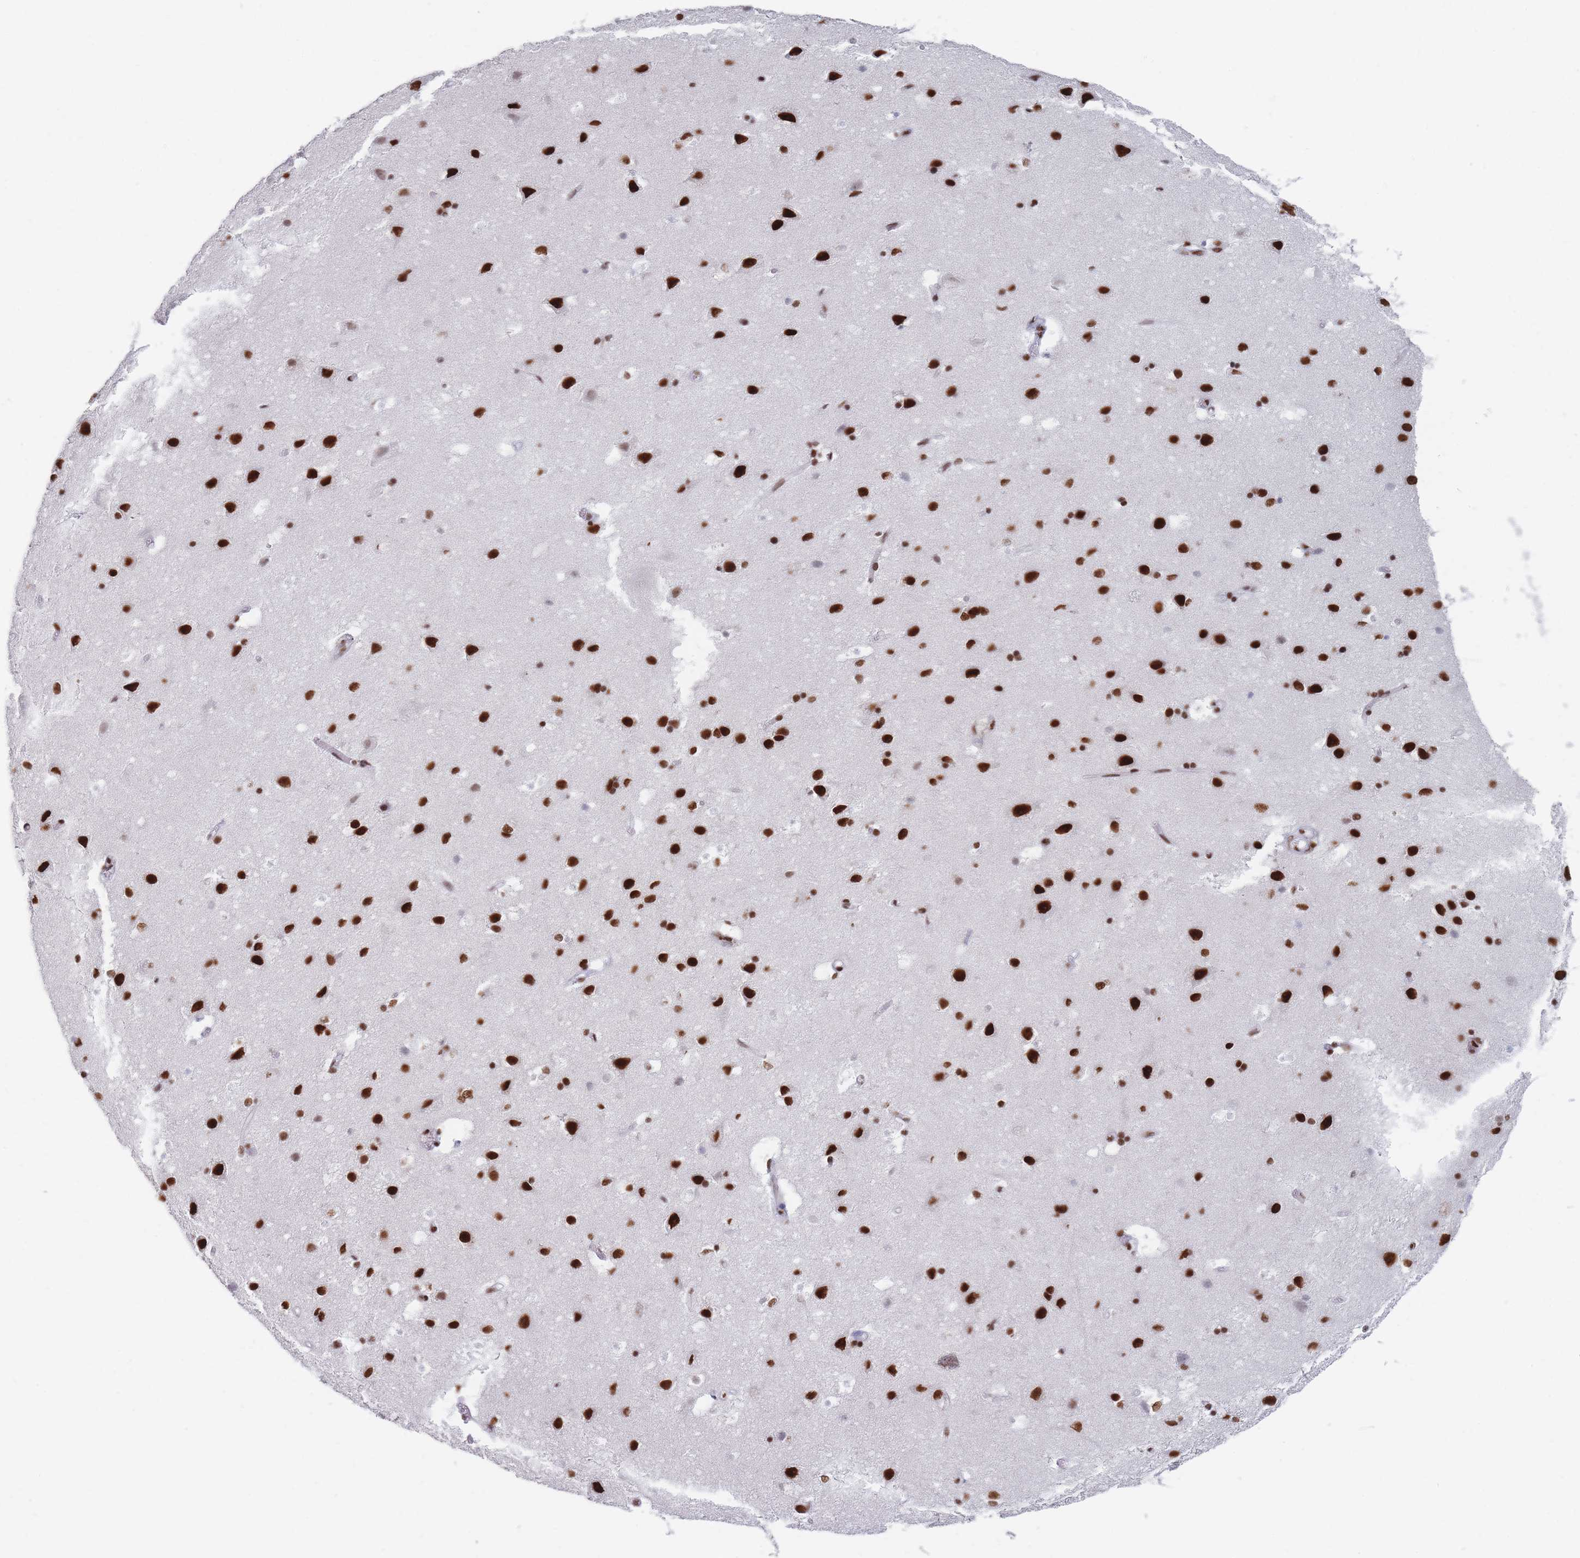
{"staining": {"intensity": "moderate", "quantity": ">75%", "location": "nuclear"}, "tissue": "cerebral cortex", "cell_type": "Endothelial cells", "image_type": "normal", "snomed": [{"axis": "morphology", "description": "Normal tissue, NOS"}, {"axis": "topography", "description": "Cerebral cortex"}], "caption": "DAB immunohistochemical staining of unremarkable human cerebral cortex reveals moderate nuclear protein expression in approximately >75% of endothelial cells.", "gene": "SAFB2", "patient": {"sex": "male", "age": 54}}